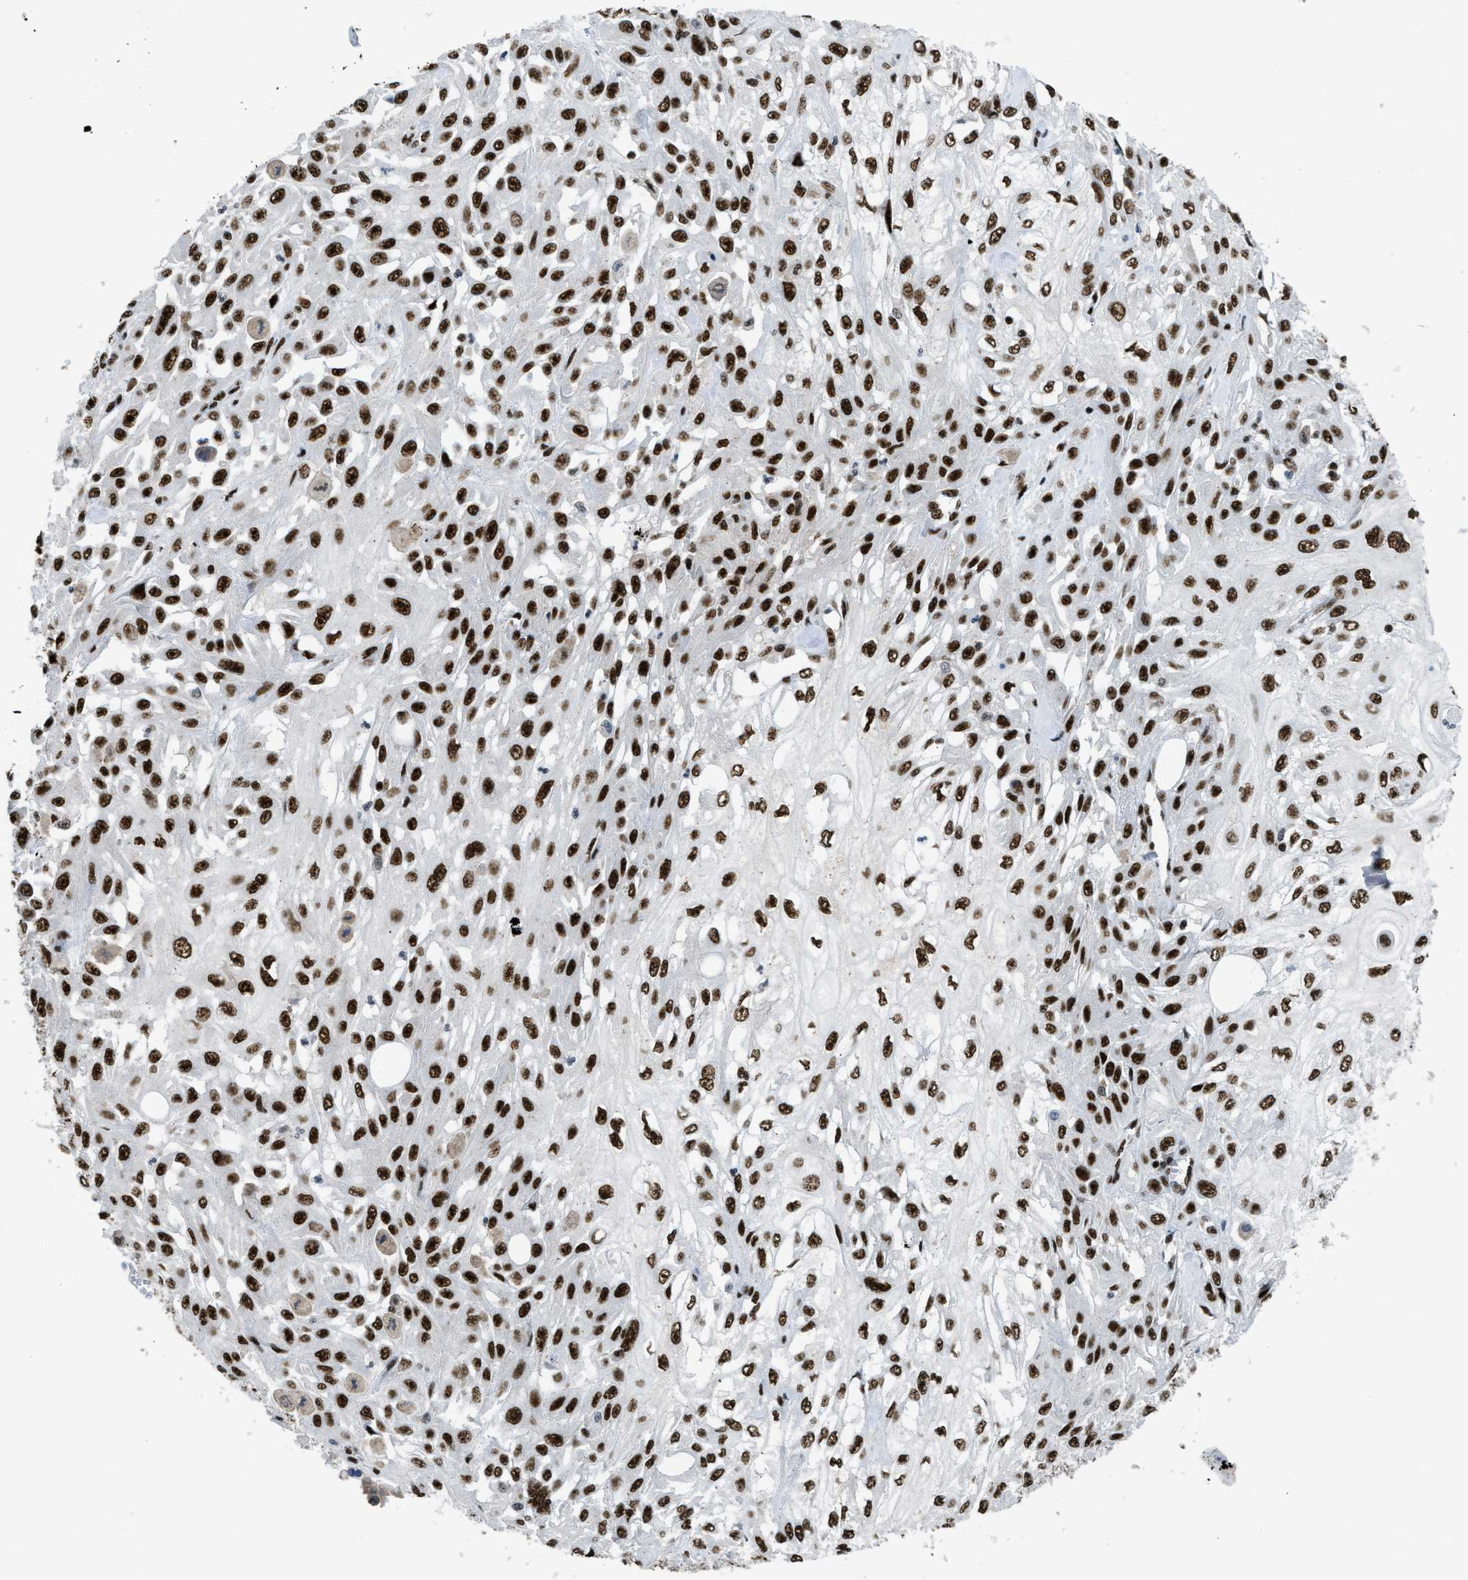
{"staining": {"intensity": "strong", "quantity": ">75%", "location": "nuclear"}, "tissue": "skin cancer", "cell_type": "Tumor cells", "image_type": "cancer", "snomed": [{"axis": "morphology", "description": "Squamous cell carcinoma, NOS"}, {"axis": "morphology", "description": "Squamous cell carcinoma, metastatic, NOS"}, {"axis": "topography", "description": "Skin"}, {"axis": "topography", "description": "Lymph node"}], "caption": "Immunohistochemistry of human skin cancer exhibits high levels of strong nuclear positivity in approximately >75% of tumor cells.", "gene": "SCAF4", "patient": {"sex": "male", "age": 75}}